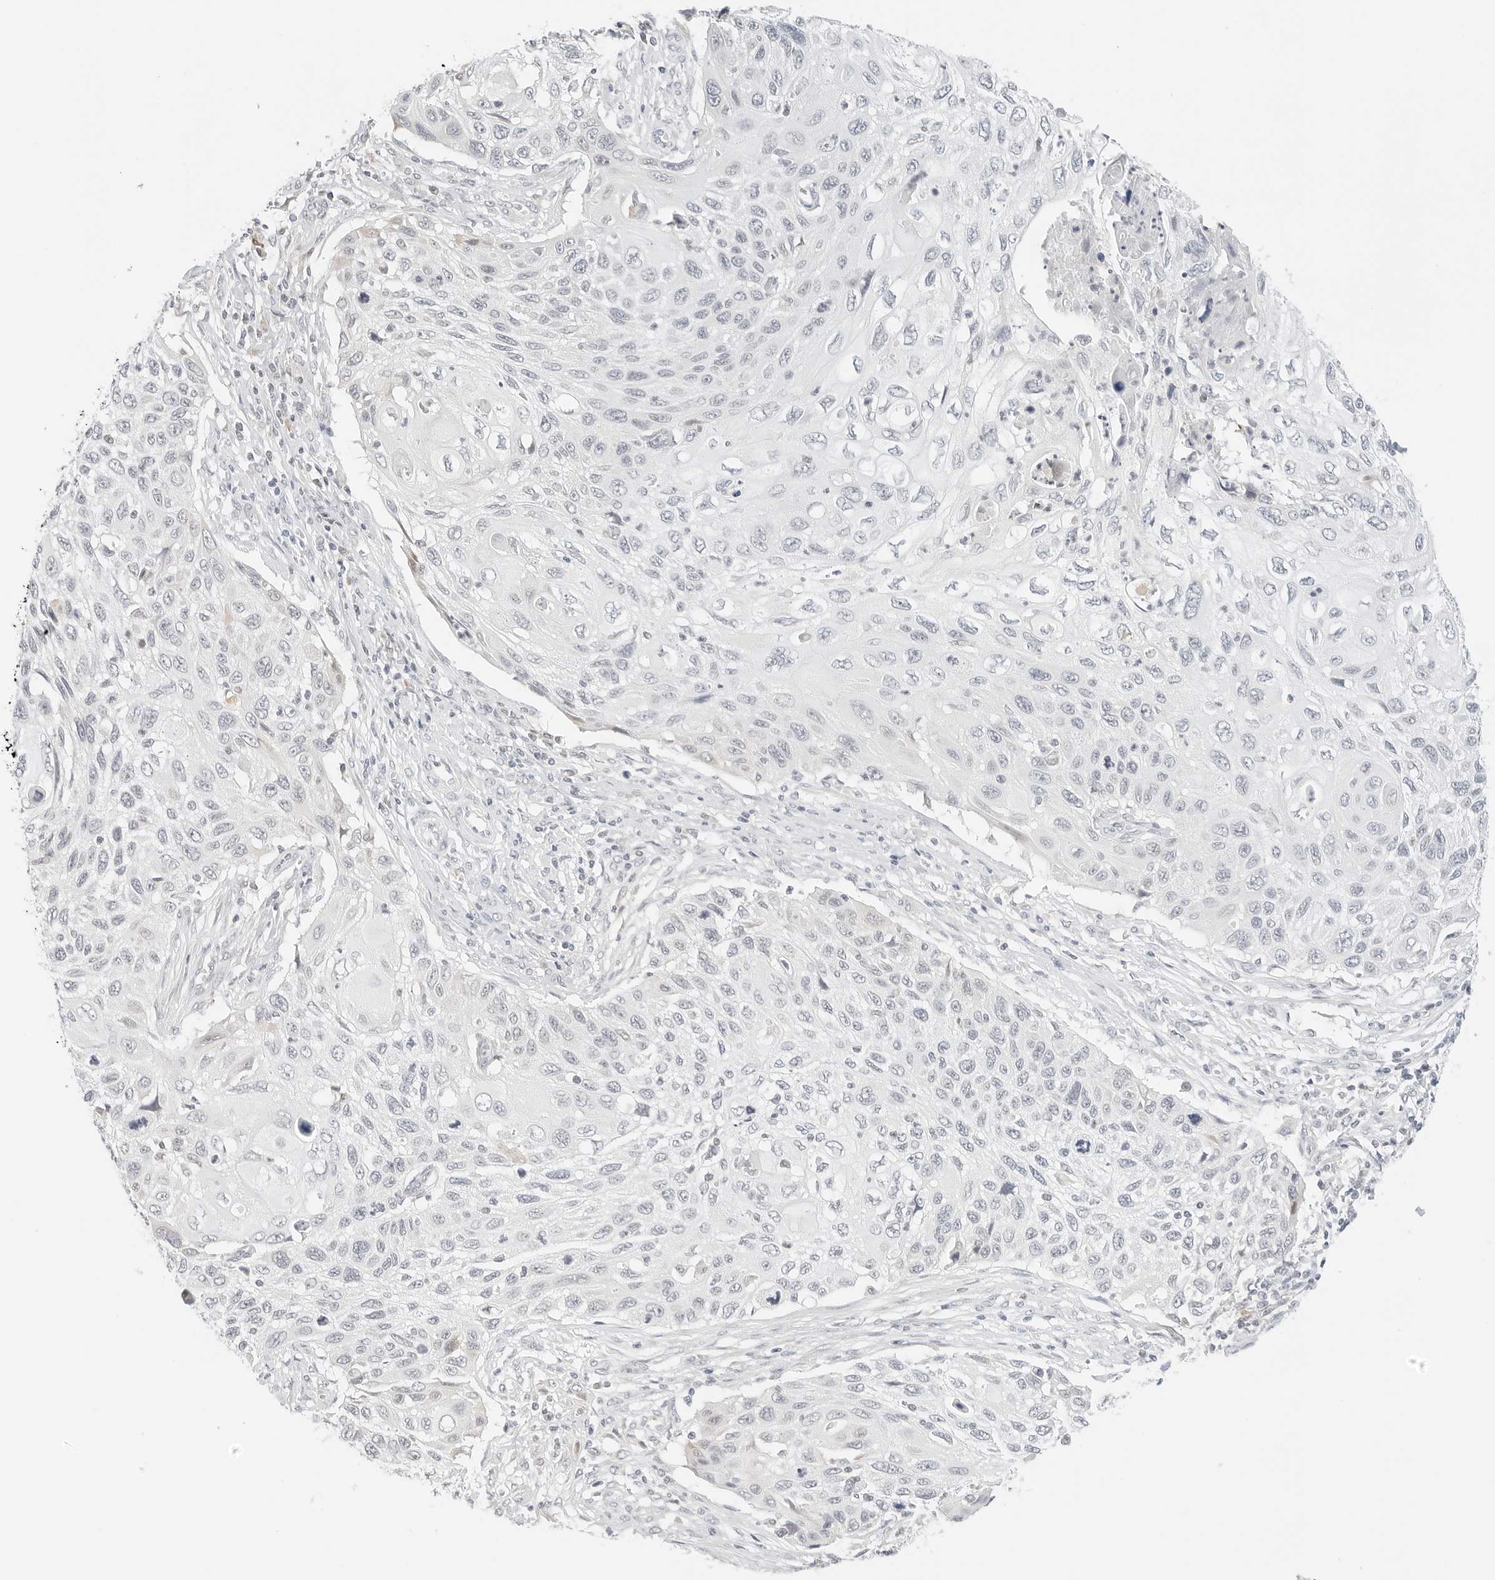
{"staining": {"intensity": "negative", "quantity": "none", "location": "none"}, "tissue": "cervical cancer", "cell_type": "Tumor cells", "image_type": "cancer", "snomed": [{"axis": "morphology", "description": "Squamous cell carcinoma, NOS"}, {"axis": "topography", "description": "Cervix"}], "caption": "High power microscopy histopathology image of an immunohistochemistry histopathology image of cervical squamous cell carcinoma, revealing no significant staining in tumor cells.", "gene": "NEO1", "patient": {"sex": "female", "age": 70}}